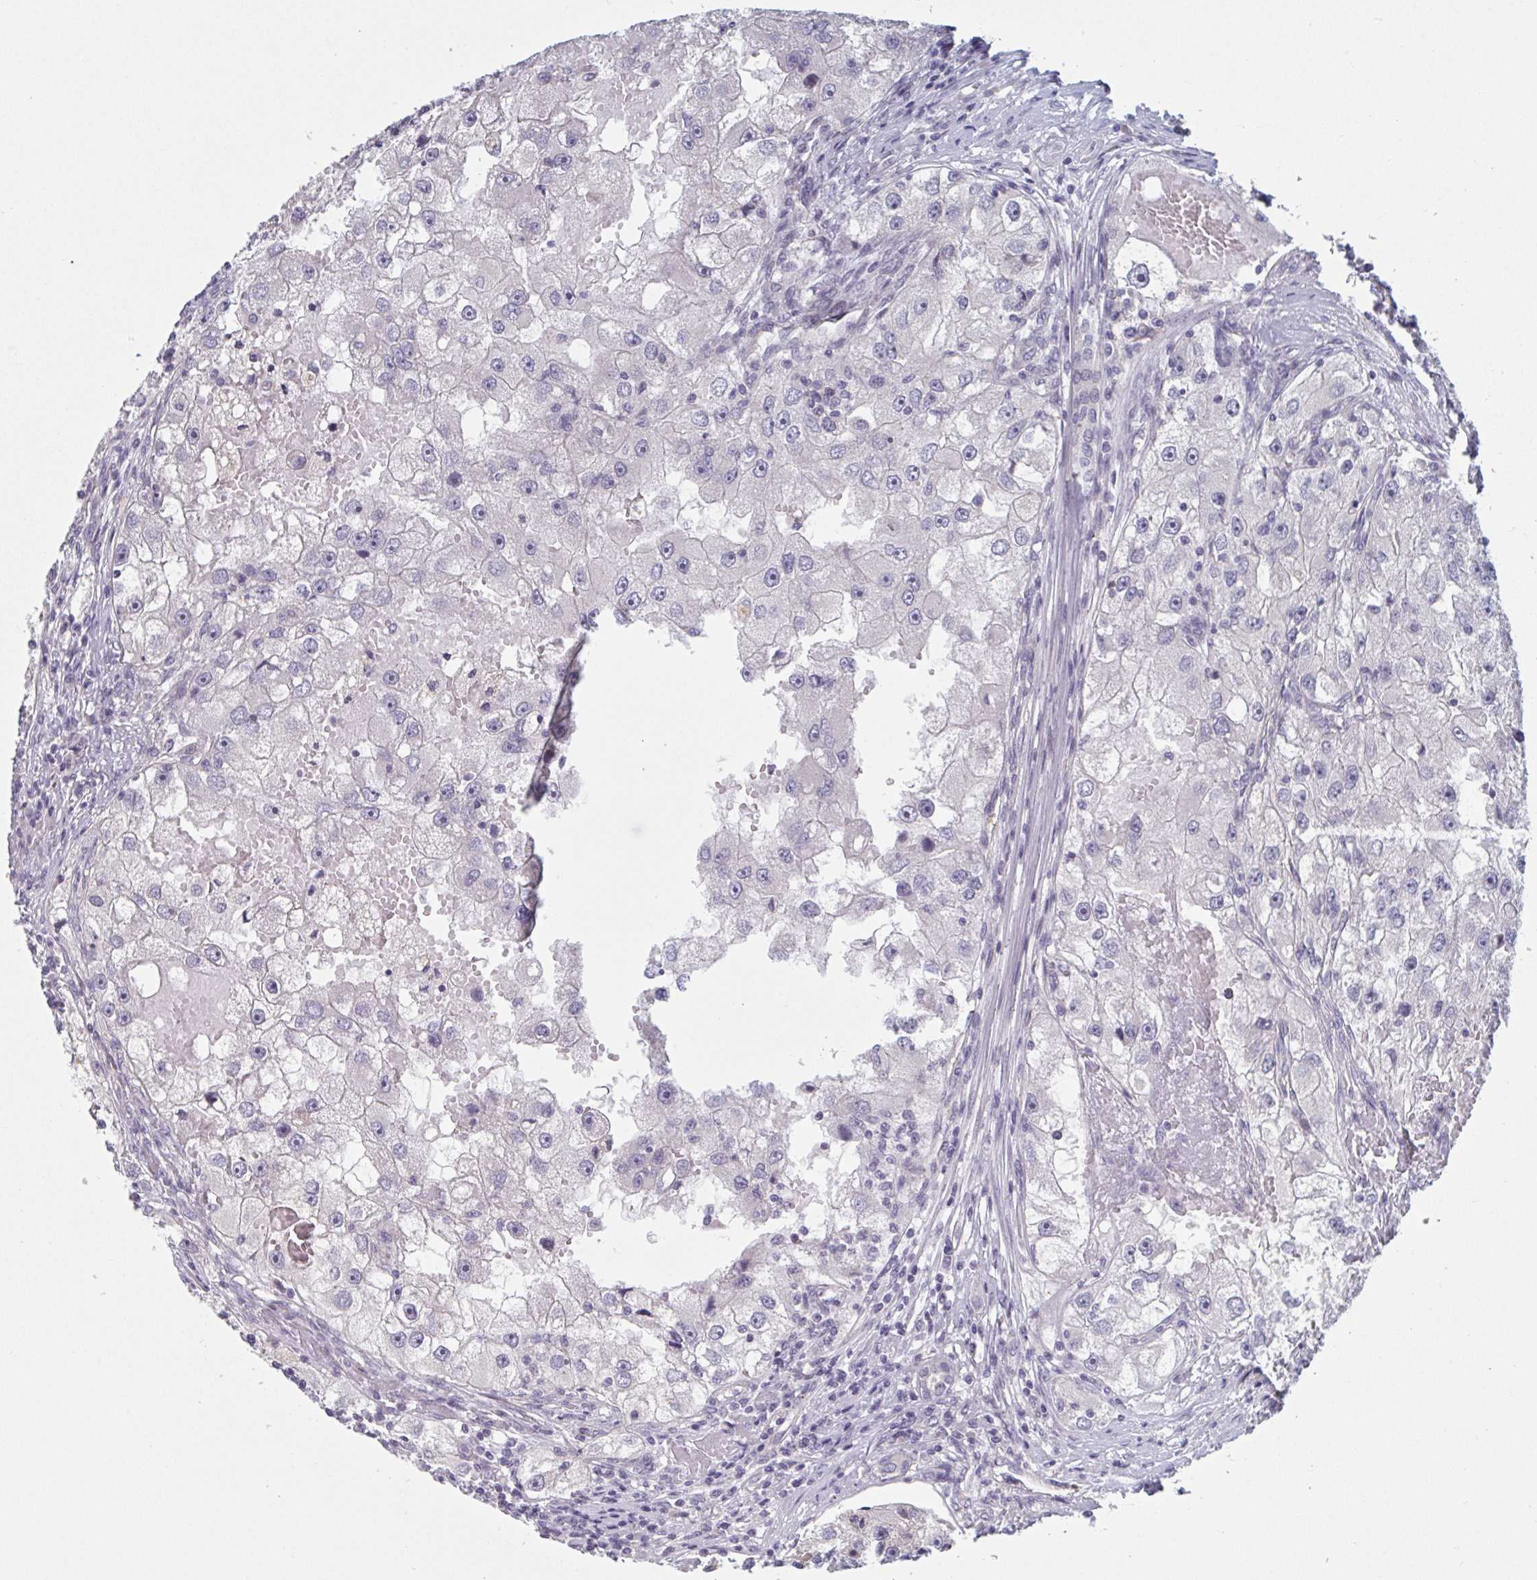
{"staining": {"intensity": "negative", "quantity": "none", "location": "none"}, "tissue": "renal cancer", "cell_type": "Tumor cells", "image_type": "cancer", "snomed": [{"axis": "morphology", "description": "Adenocarcinoma, NOS"}, {"axis": "topography", "description": "Kidney"}], "caption": "Photomicrograph shows no protein positivity in tumor cells of renal cancer (adenocarcinoma) tissue. (Immunohistochemistry (ihc), brightfield microscopy, high magnification).", "gene": "TNFSF10", "patient": {"sex": "male", "age": 63}}